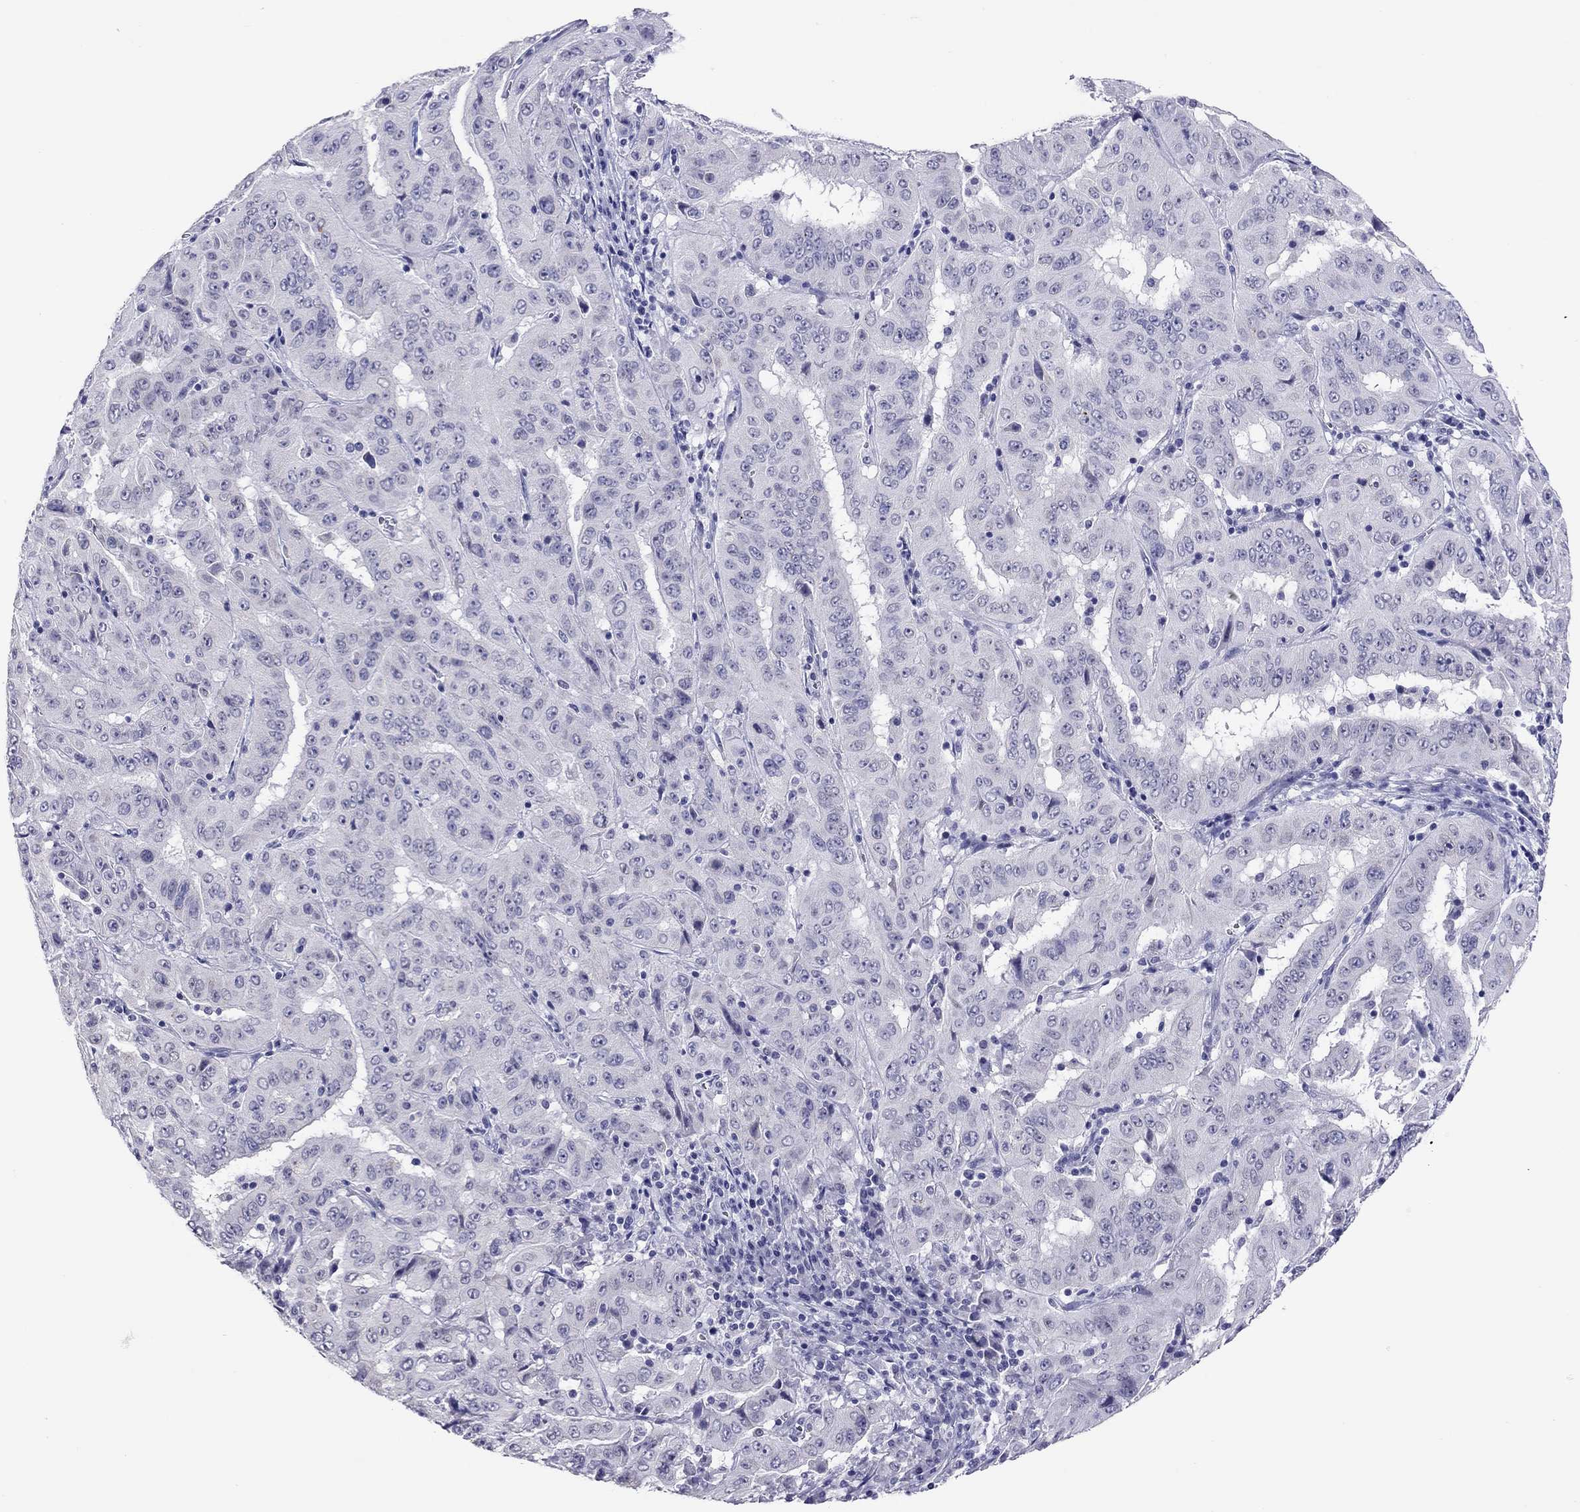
{"staining": {"intensity": "negative", "quantity": "none", "location": "none"}, "tissue": "pancreatic cancer", "cell_type": "Tumor cells", "image_type": "cancer", "snomed": [{"axis": "morphology", "description": "Adenocarcinoma, NOS"}, {"axis": "topography", "description": "Pancreas"}], "caption": "This is an IHC image of human pancreatic cancer (adenocarcinoma). There is no expression in tumor cells.", "gene": "ARMC12", "patient": {"sex": "male", "age": 63}}